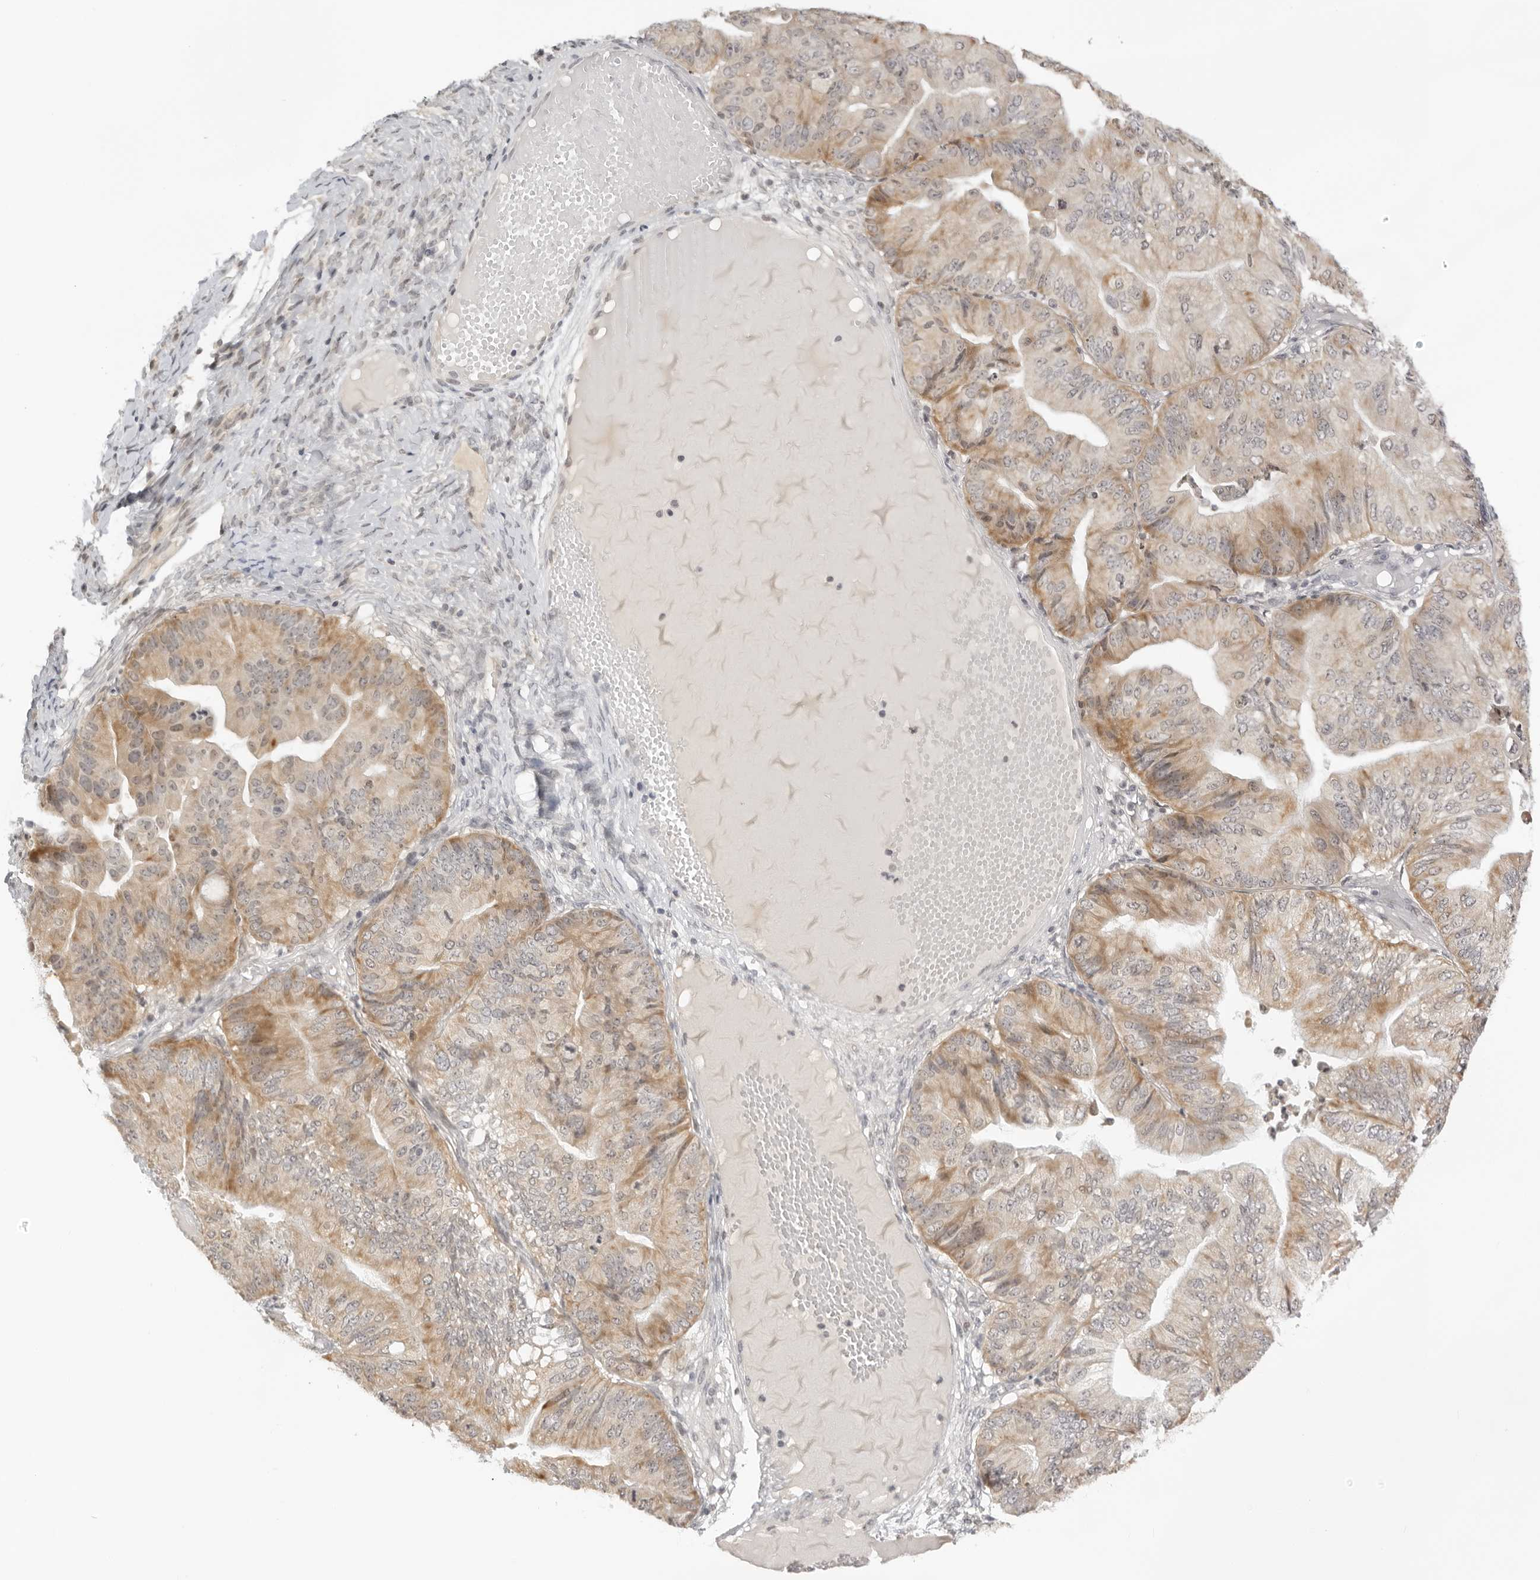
{"staining": {"intensity": "moderate", "quantity": ">75%", "location": "cytoplasmic/membranous"}, "tissue": "ovarian cancer", "cell_type": "Tumor cells", "image_type": "cancer", "snomed": [{"axis": "morphology", "description": "Cystadenocarcinoma, mucinous, NOS"}, {"axis": "topography", "description": "Ovary"}], "caption": "A histopathology image of human mucinous cystadenocarcinoma (ovarian) stained for a protein demonstrates moderate cytoplasmic/membranous brown staining in tumor cells.", "gene": "ACP6", "patient": {"sex": "female", "age": 61}}